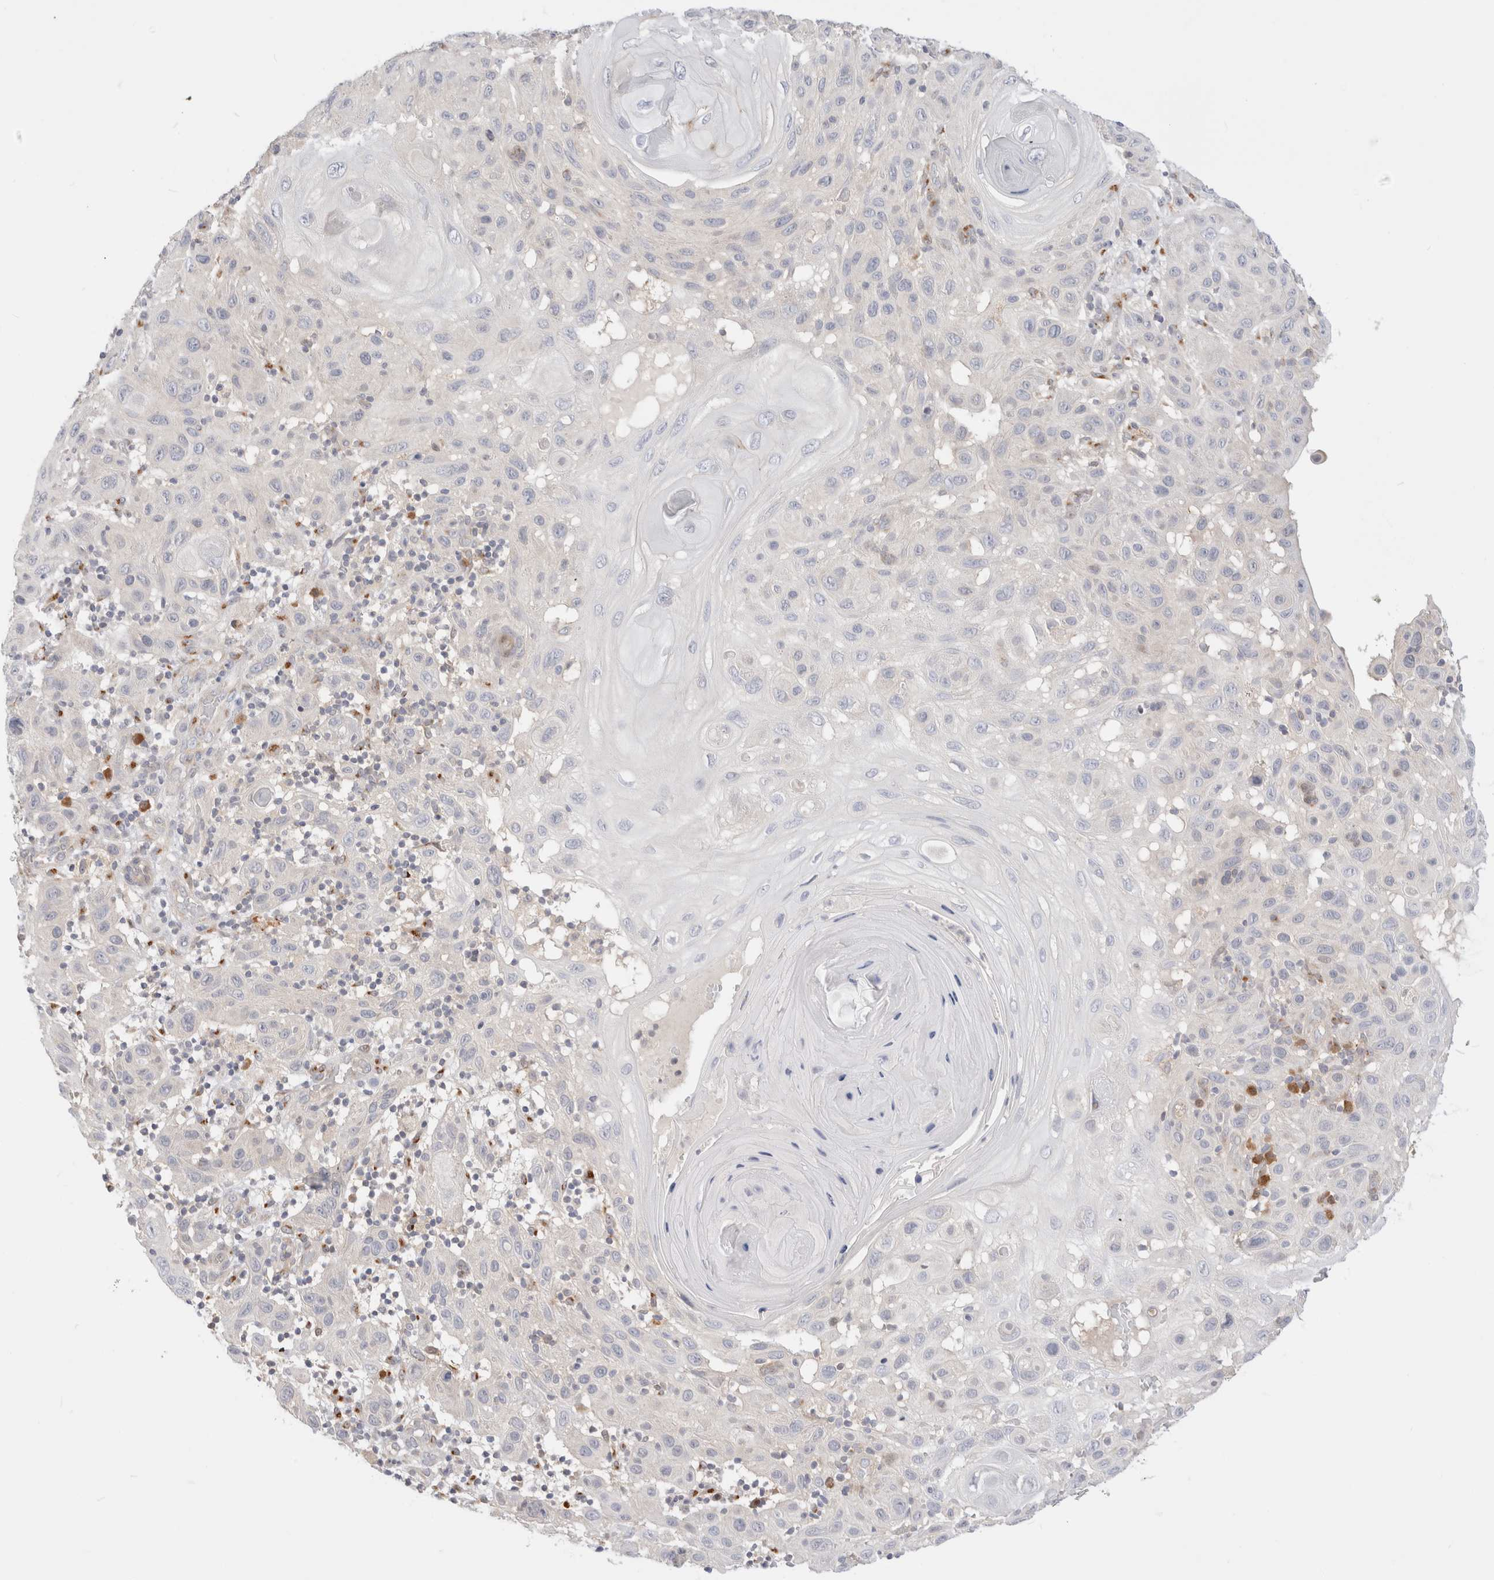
{"staining": {"intensity": "negative", "quantity": "none", "location": "none"}, "tissue": "skin cancer", "cell_type": "Tumor cells", "image_type": "cancer", "snomed": [{"axis": "morphology", "description": "Normal tissue, NOS"}, {"axis": "morphology", "description": "Squamous cell carcinoma, NOS"}, {"axis": "topography", "description": "Skin"}], "caption": "Immunohistochemical staining of skin squamous cell carcinoma displays no significant positivity in tumor cells. (Stains: DAB immunohistochemistry with hematoxylin counter stain, Microscopy: brightfield microscopy at high magnification).", "gene": "EFCAB13", "patient": {"sex": "female", "age": 96}}